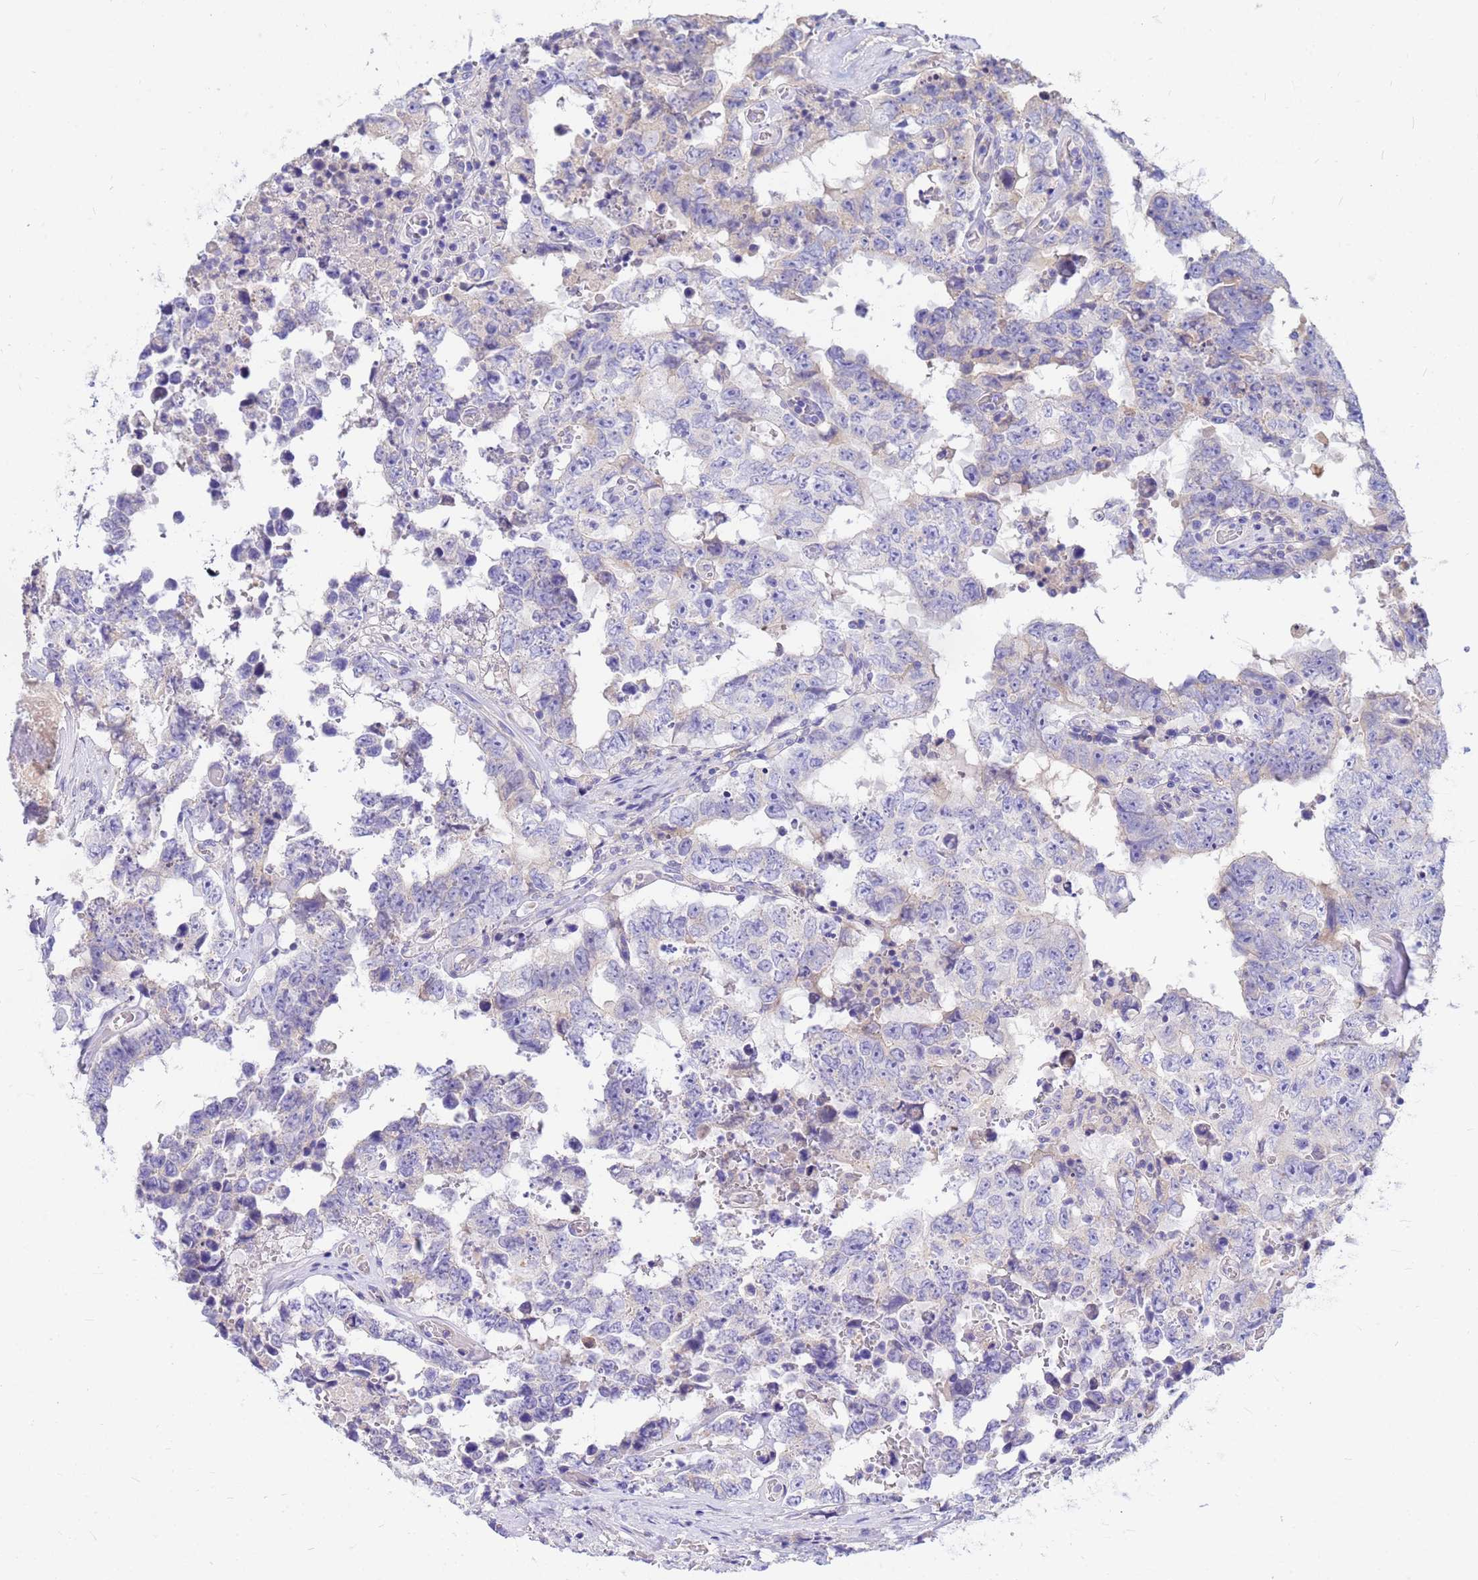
{"staining": {"intensity": "negative", "quantity": "none", "location": "none"}, "tissue": "testis cancer", "cell_type": "Tumor cells", "image_type": "cancer", "snomed": [{"axis": "morphology", "description": "Normal tissue, NOS"}, {"axis": "morphology", "description": "Carcinoma, Embryonal, NOS"}, {"axis": "topography", "description": "Testis"}, {"axis": "topography", "description": "Epididymis"}], "caption": "Immunohistochemical staining of human testis cancer exhibits no significant positivity in tumor cells.", "gene": "DPRX", "patient": {"sex": "male", "age": 25}}